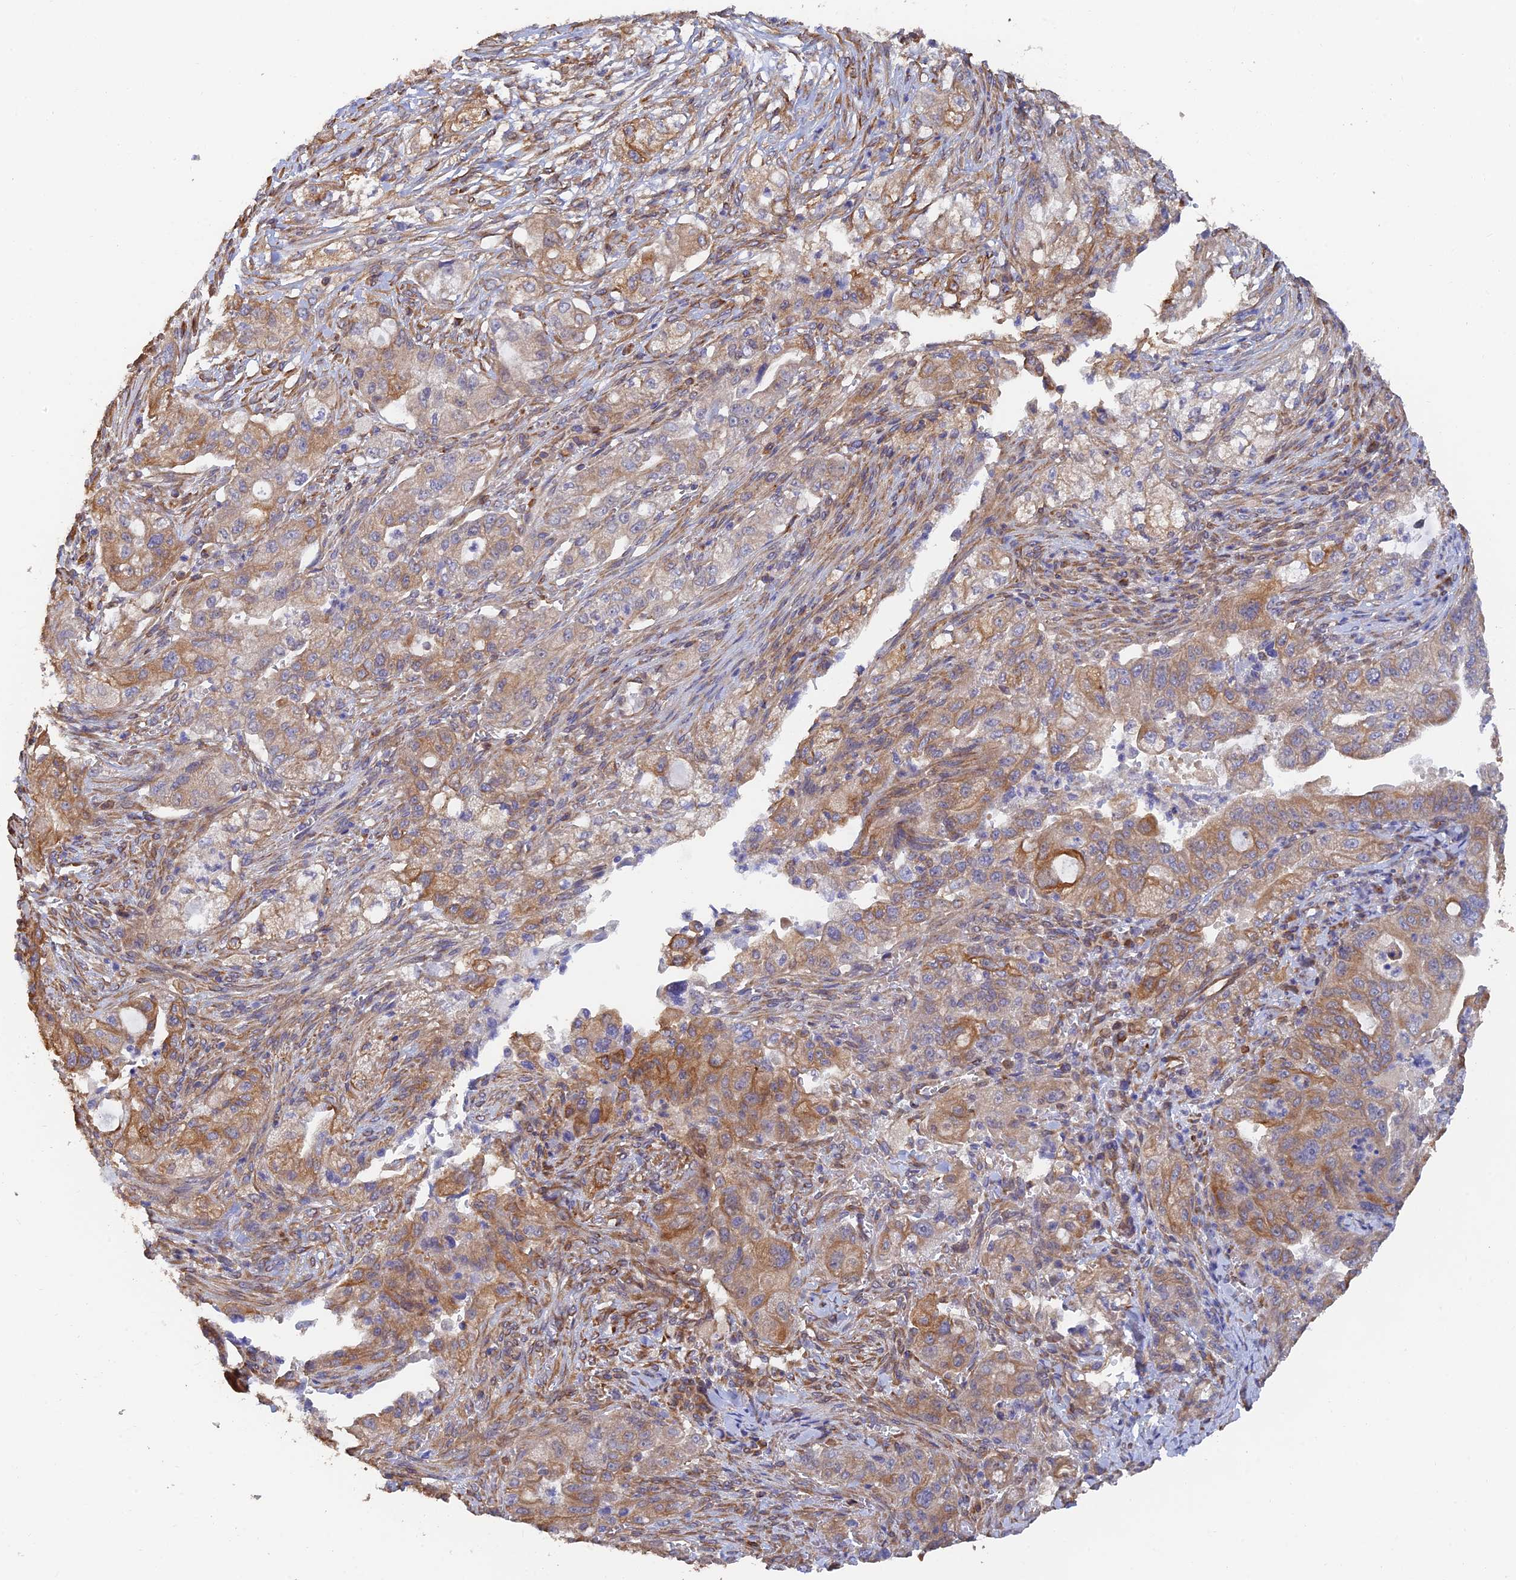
{"staining": {"intensity": "moderate", "quantity": "<25%", "location": "cytoplasmic/membranous"}, "tissue": "pancreatic cancer", "cell_type": "Tumor cells", "image_type": "cancer", "snomed": [{"axis": "morphology", "description": "Adenocarcinoma, NOS"}, {"axis": "topography", "description": "Pancreas"}], "caption": "Adenocarcinoma (pancreatic) was stained to show a protein in brown. There is low levels of moderate cytoplasmic/membranous expression in approximately <25% of tumor cells.", "gene": "WBP11", "patient": {"sex": "female", "age": 78}}